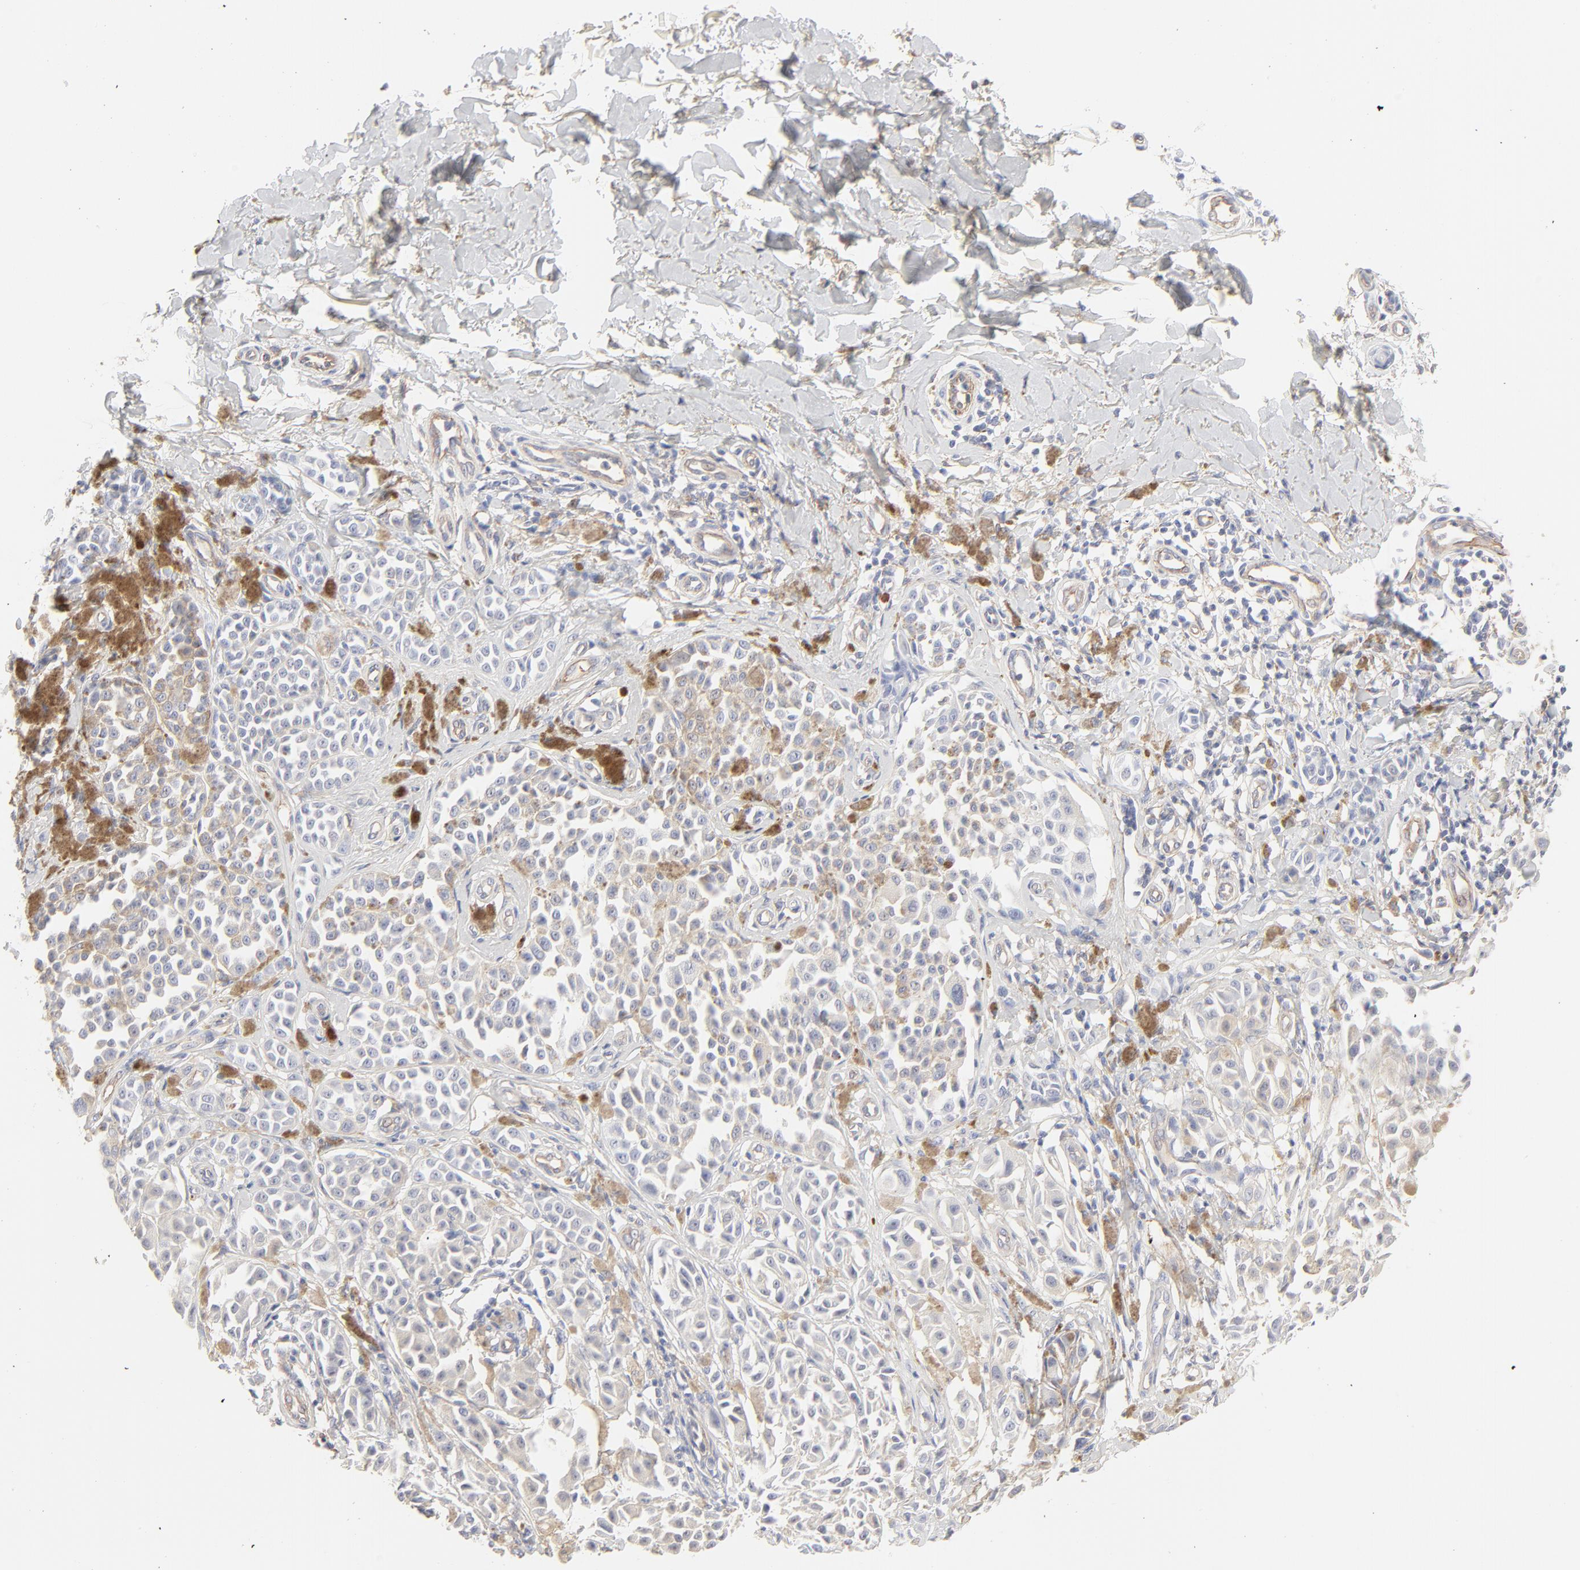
{"staining": {"intensity": "negative", "quantity": "none", "location": "none"}, "tissue": "melanoma", "cell_type": "Tumor cells", "image_type": "cancer", "snomed": [{"axis": "morphology", "description": "Malignant melanoma, NOS"}, {"axis": "topography", "description": "Skin"}], "caption": "Photomicrograph shows no protein positivity in tumor cells of melanoma tissue.", "gene": "ITGA5", "patient": {"sex": "female", "age": 38}}